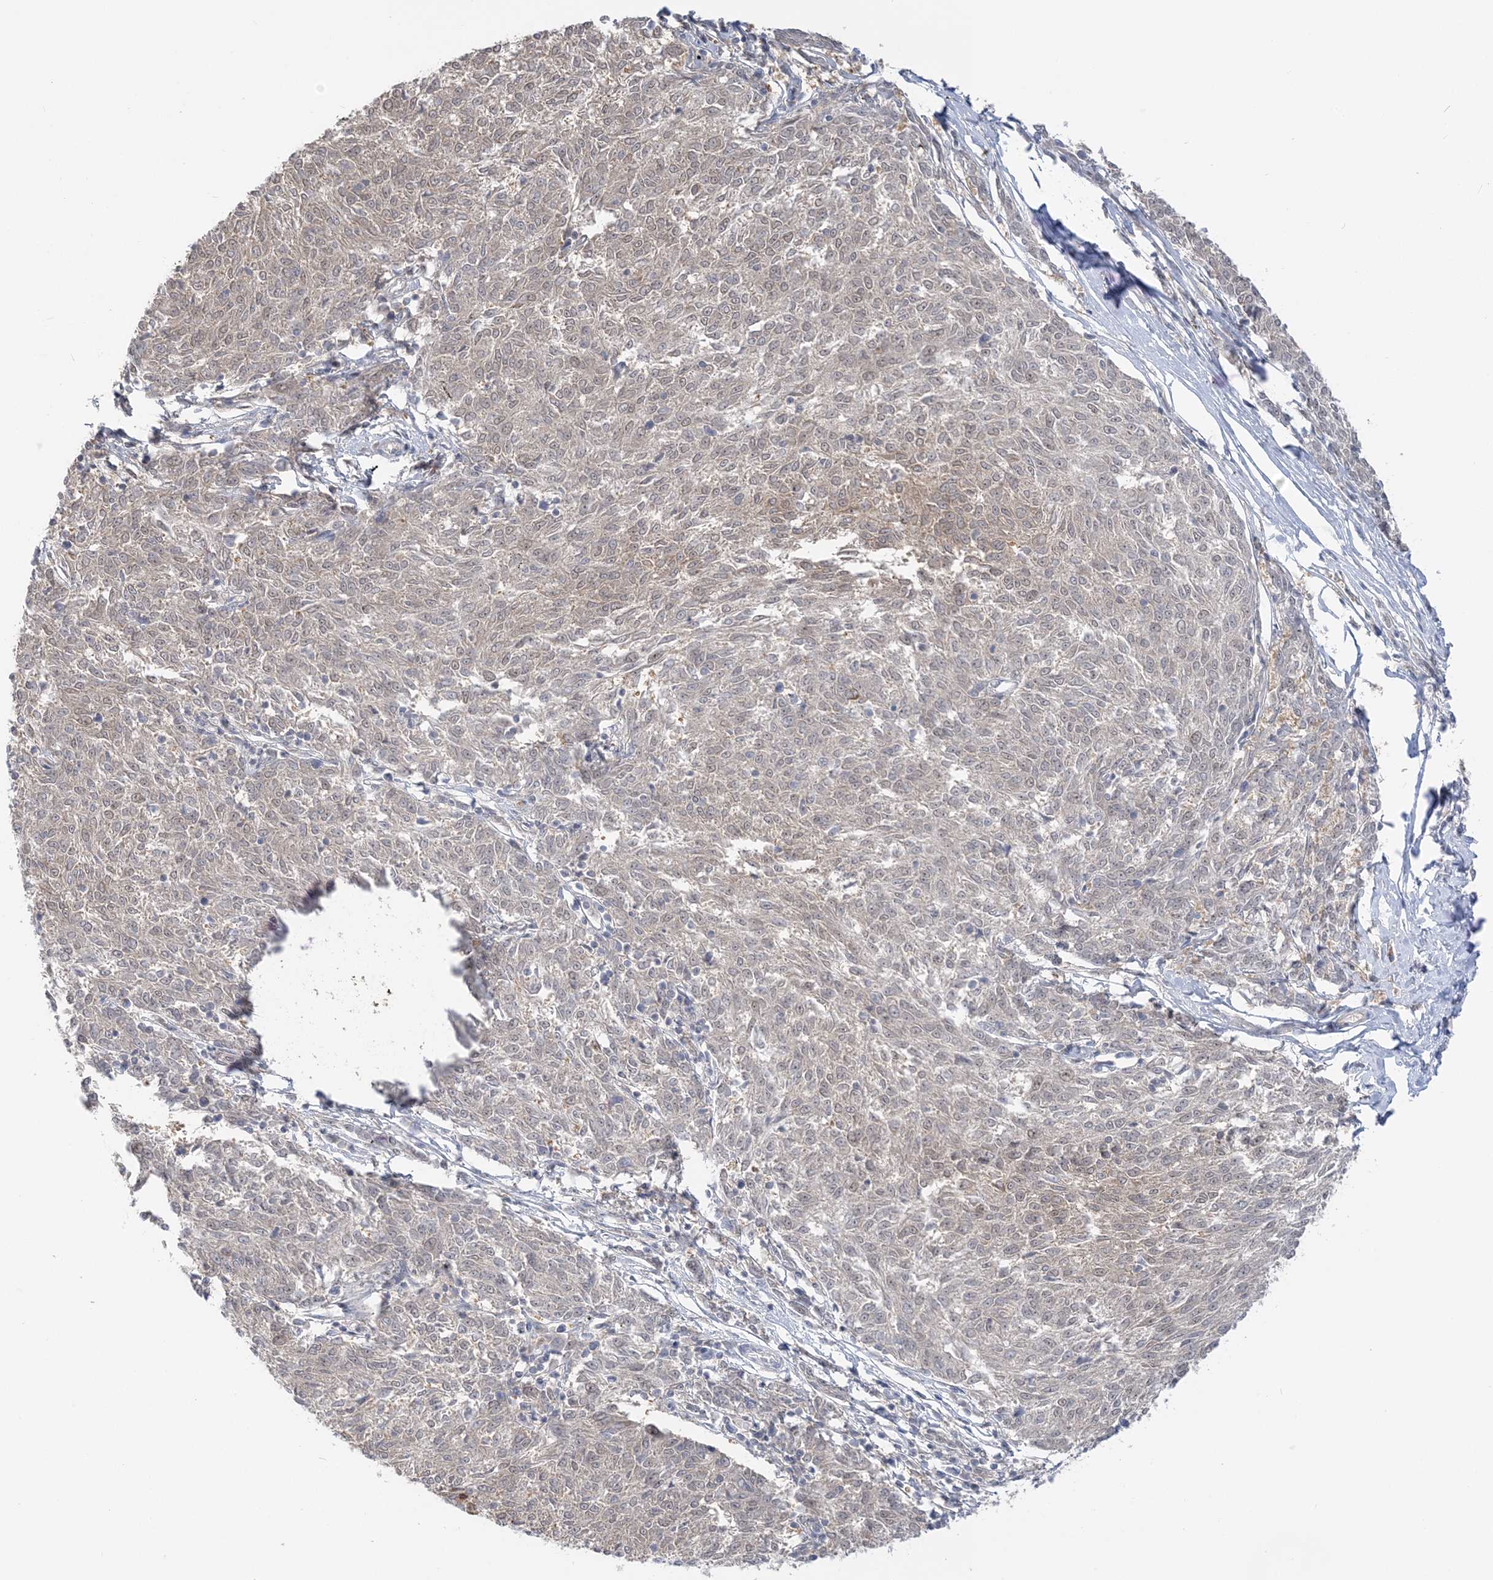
{"staining": {"intensity": "weak", "quantity": "25%-75%", "location": "nuclear"}, "tissue": "melanoma", "cell_type": "Tumor cells", "image_type": "cancer", "snomed": [{"axis": "morphology", "description": "Malignant melanoma, NOS"}, {"axis": "topography", "description": "Skin"}], "caption": "An image of human malignant melanoma stained for a protein exhibits weak nuclear brown staining in tumor cells. The protein is stained brown, and the nuclei are stained in blue (DAB (3,3'-diaminobenzidine) IHC with brightfield microscopy, high magnification).", "gene": "THADA", "patient": {"sex": "female", "age": 72}}